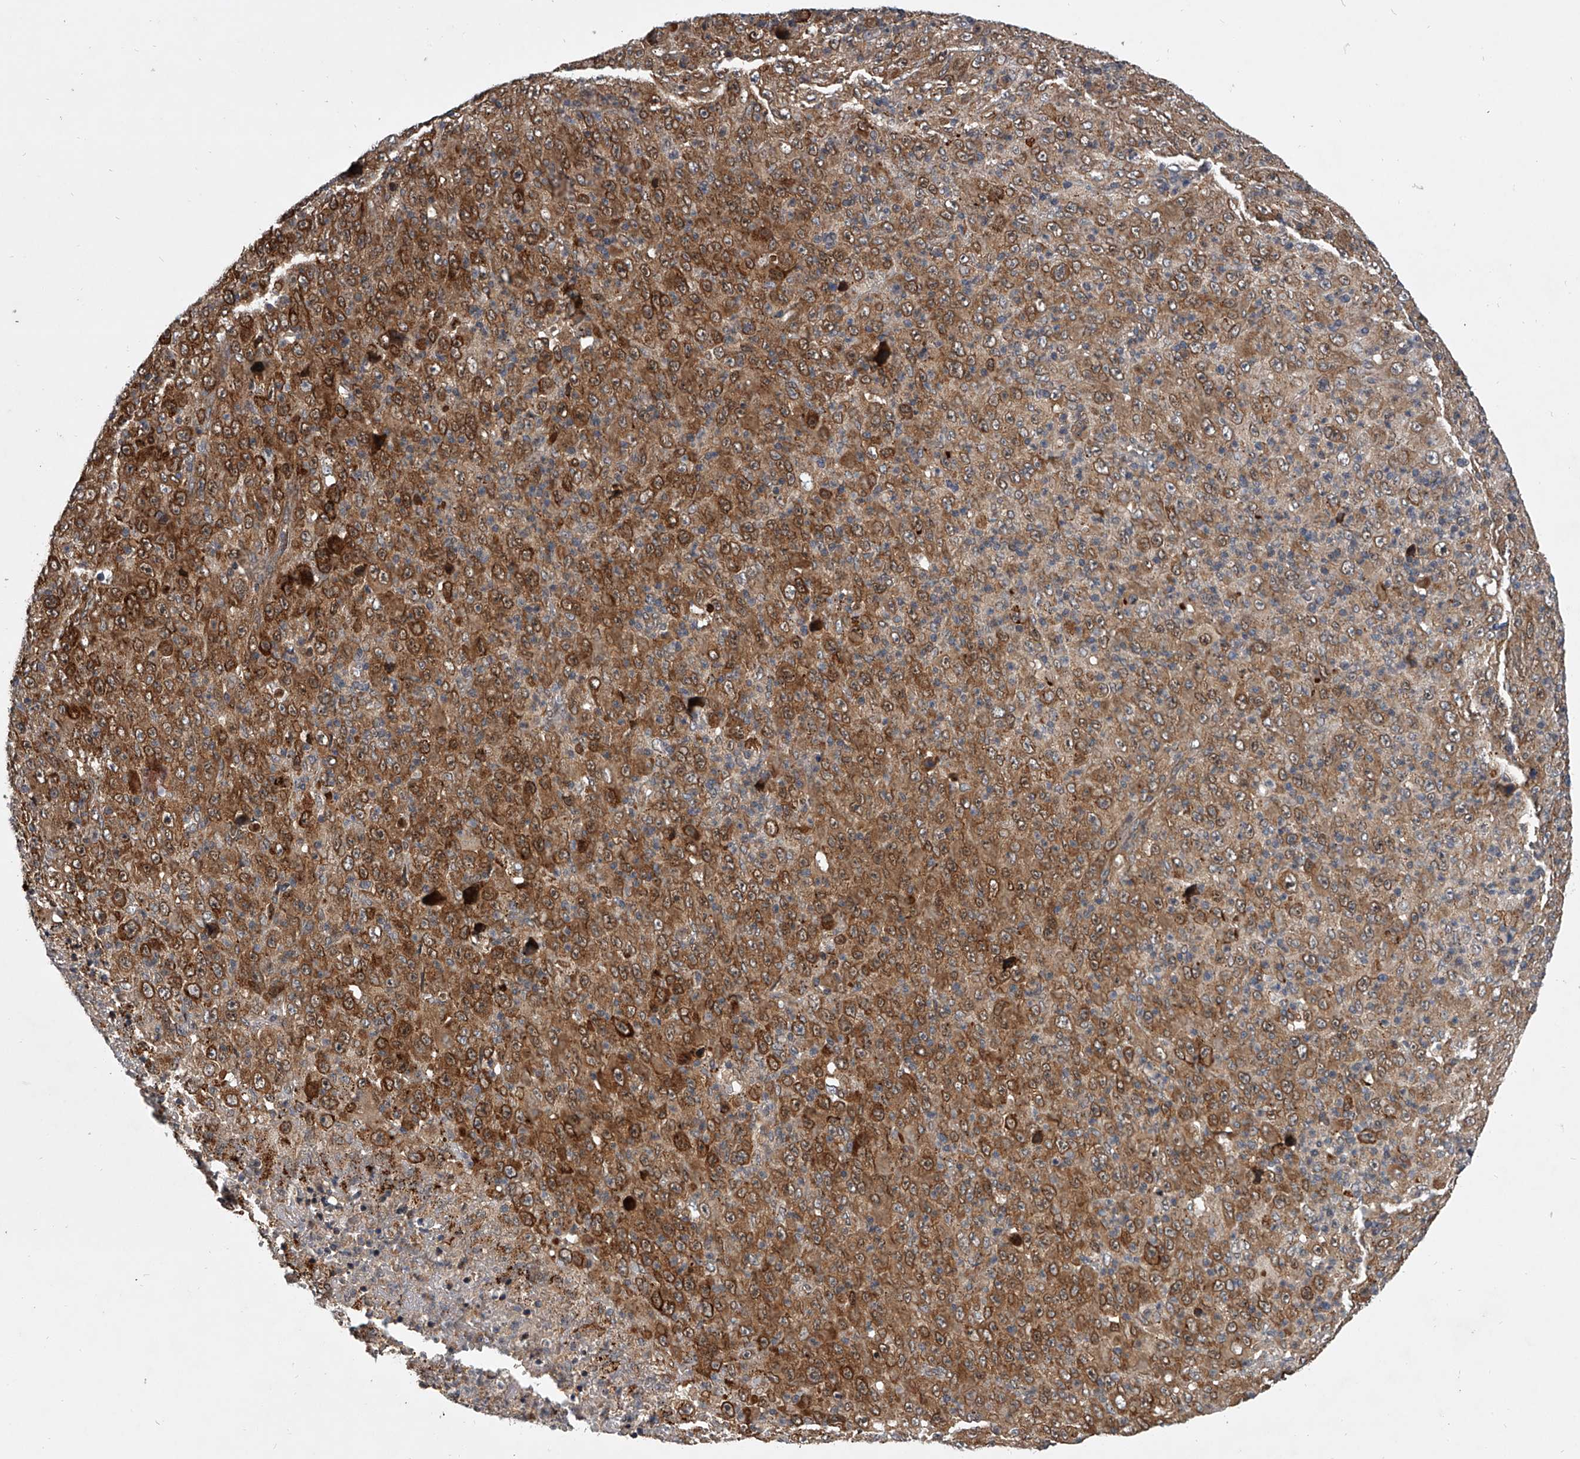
{"staining": {"intensity": "moderate", "quantity": ">75%", "location": "cytoplasmic/membranous"}, "tissue": "melanoma", "cell_type": "Tumor cells", "image_type": "cancer", "snomed": [{"axis": "morphology", "description": "Malignant melanoma, Metastatic site"}, {"axis": "topography", "description": "Skin"}], "caption": "A histopathology image of human melanoma stained for a protein displays moderate cytoplasmic/membranous brown staining in tumor cells.", "gene": "GEMIN8", "patient": {"sex": "female", "age": 56}}